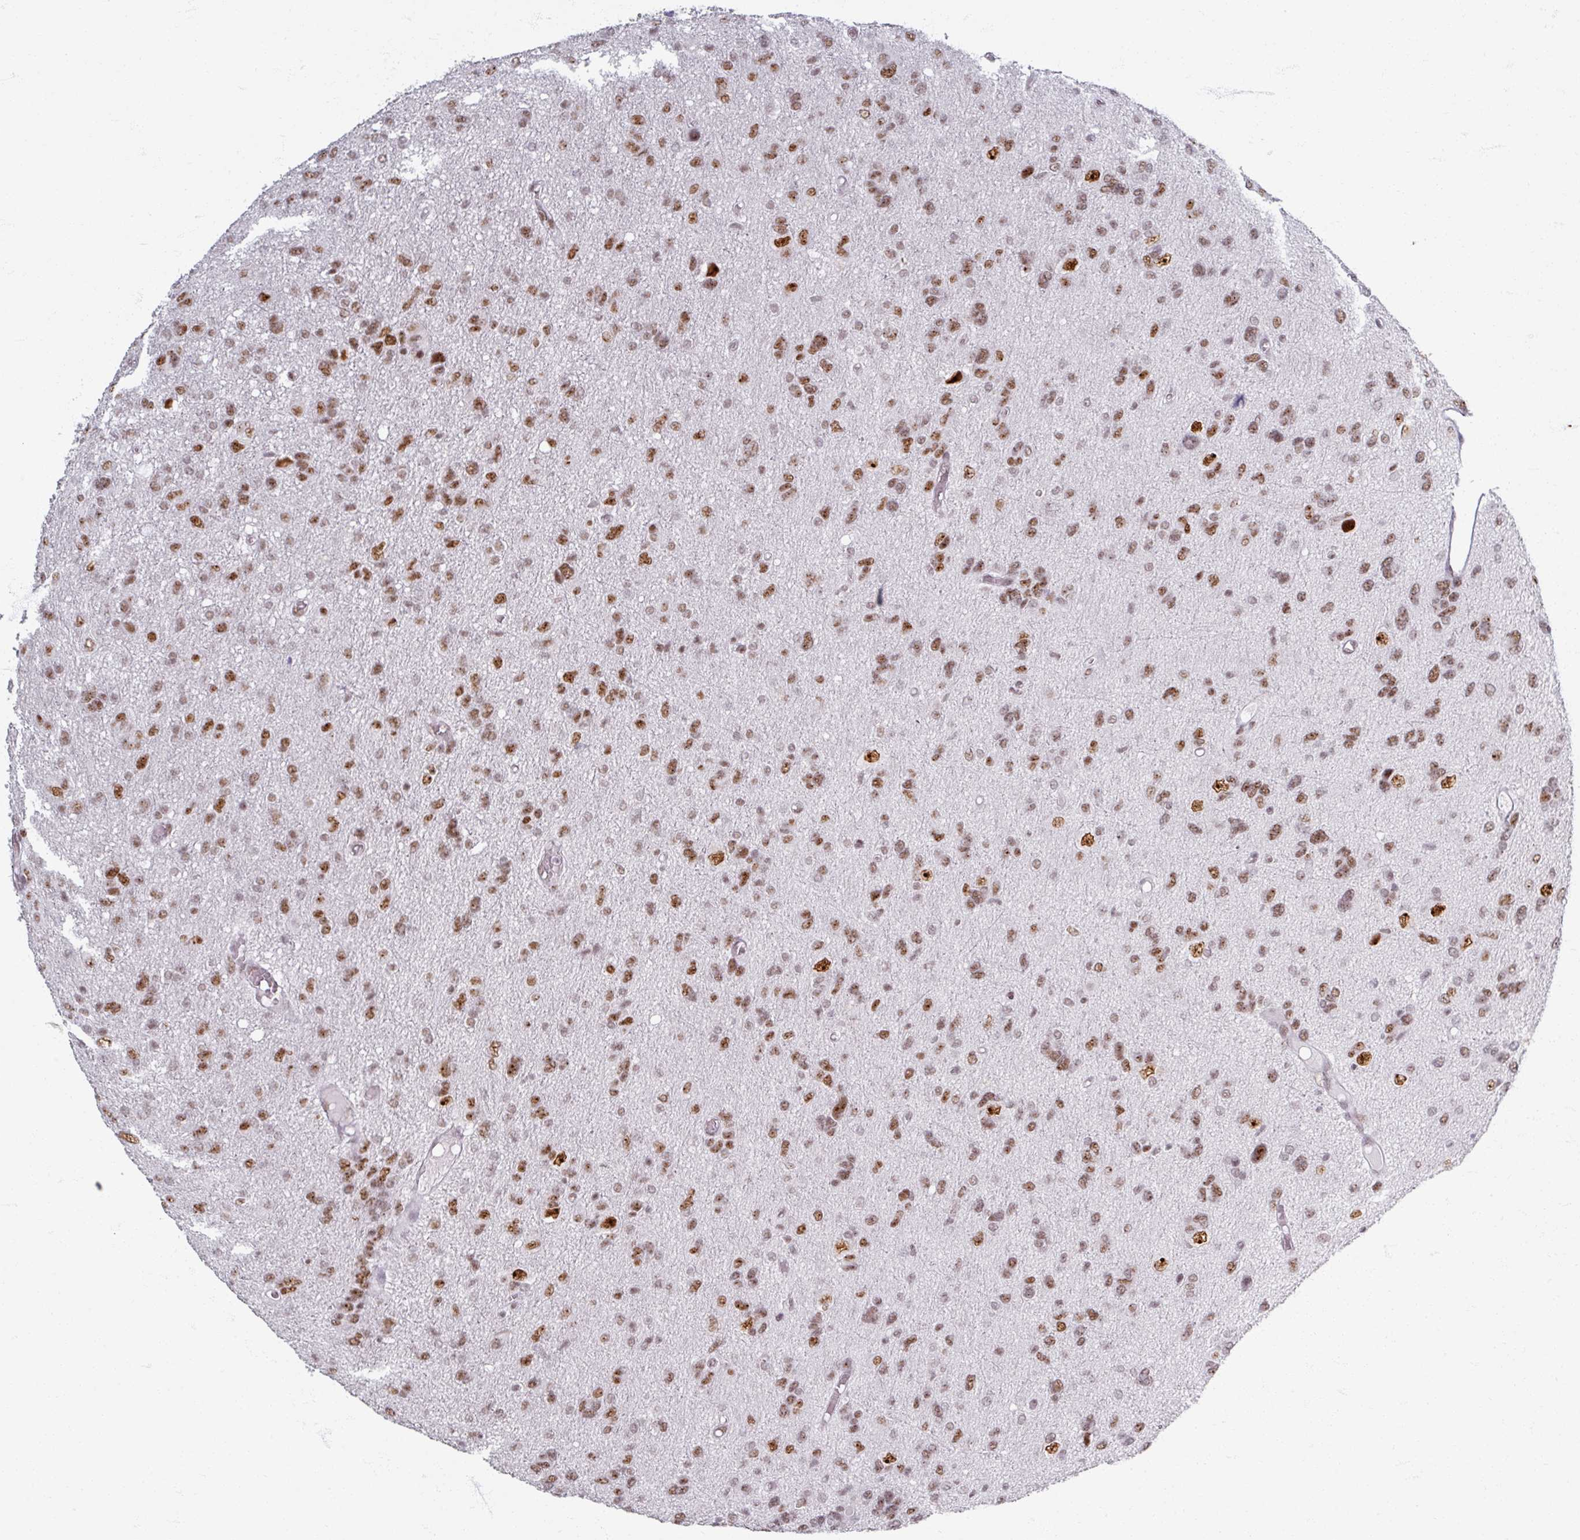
{"staining": {"intensity": "moderate", "quantity": ">75%", "location": "nuclear"}, "tissue": "glioma", "cell_type": "Tumor cells", "image_type": "cancer", "snomed": [{"axis": "morphology", "description": "Glioma, malignant, High grade"}, {"axis": "topography", "description": "Brain"}], "caption": "The immunohistochemical stain highlights moderate nuclear positivity in tumor cells of glioma tissue. (Brightfield microscopy of DAB IHC at high magnification).", "gene": "ADAR", "patient": {"sex": "female", "age": 59}}